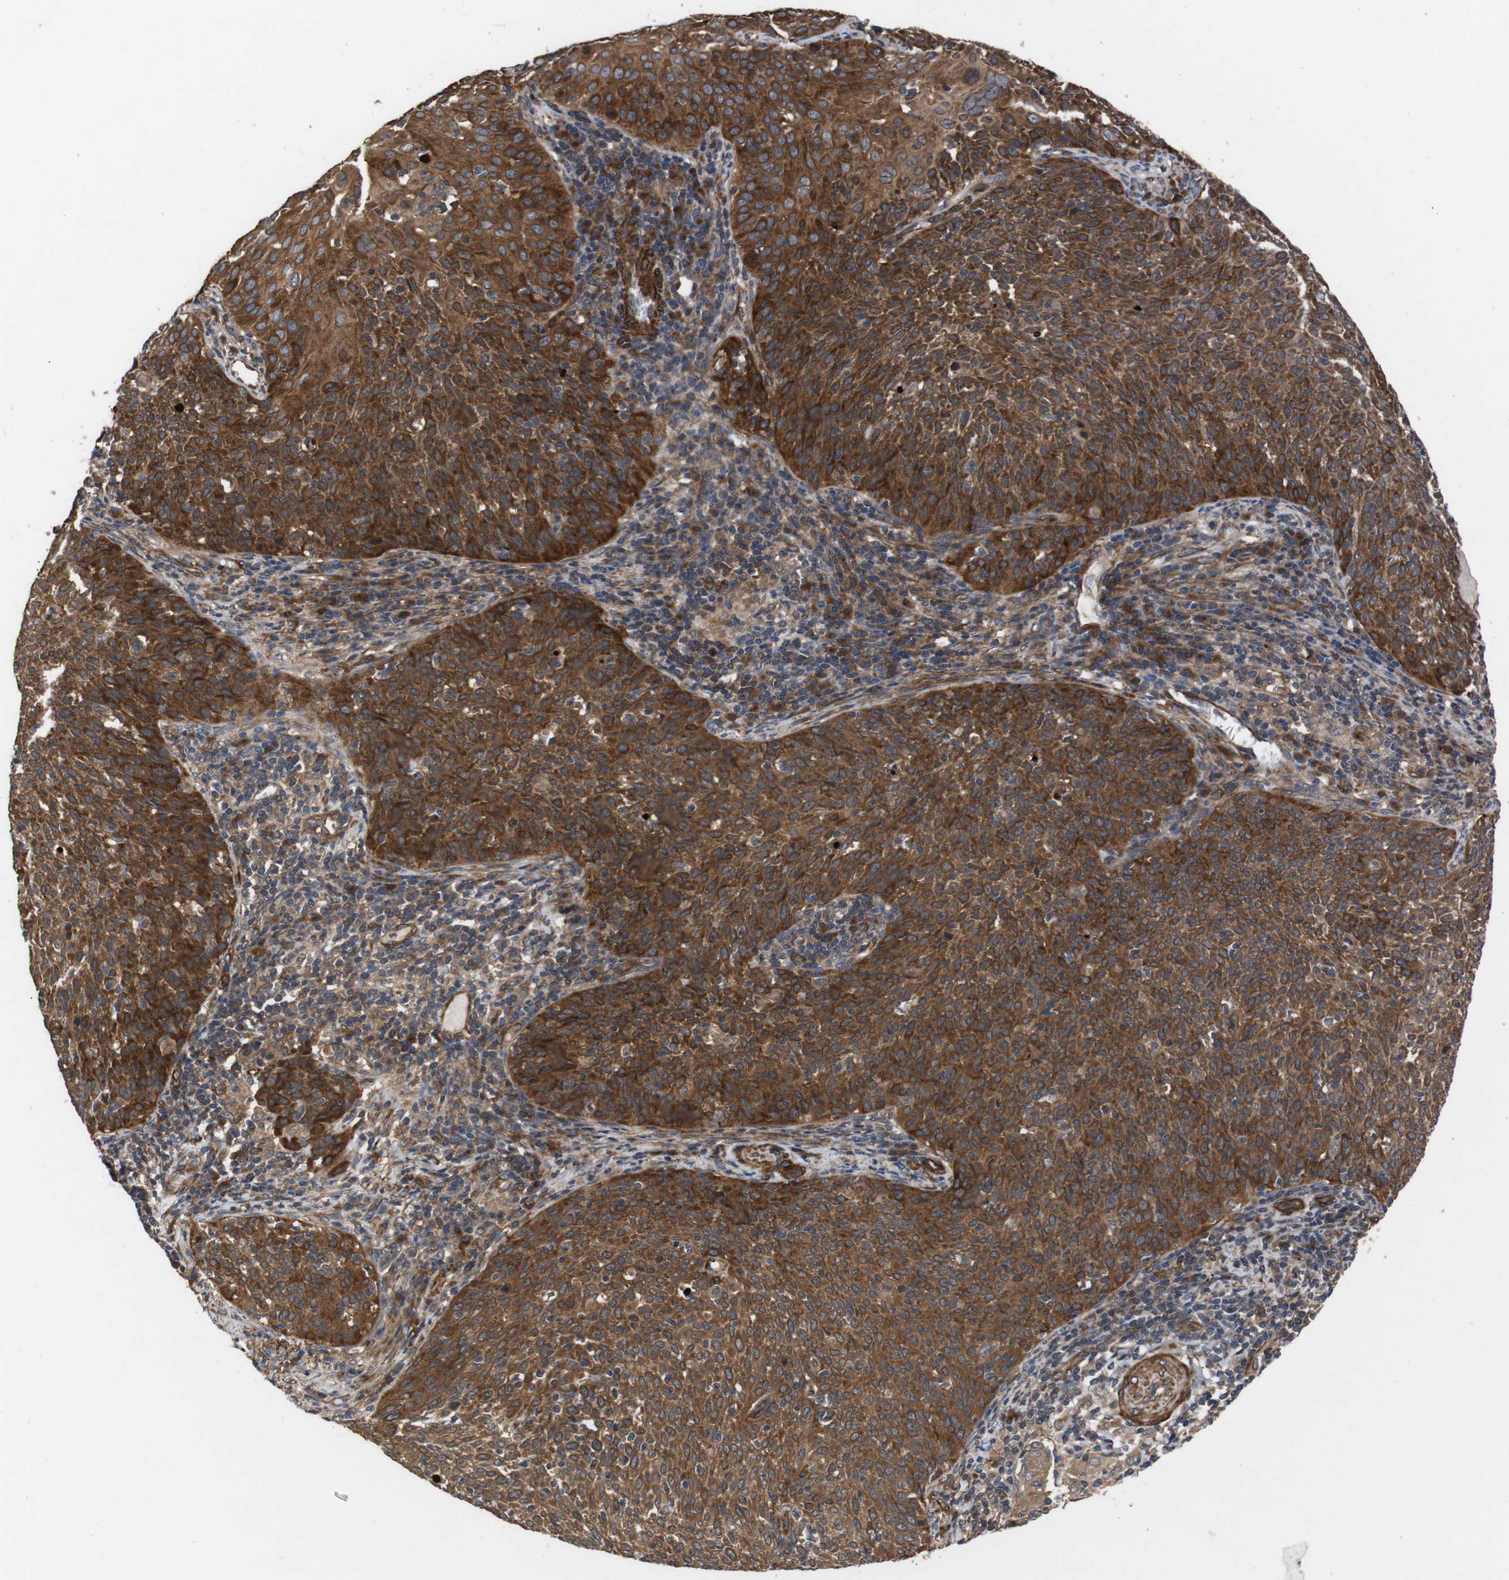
{"staining": {"intensity": "strong", "quantity": ">75%", "location": "cytoplasmic/membranous"}, "tissue": "cervical cancer", "cell_type": "Tumor cells", "image_type": "cancer", "snomed": [{"axis": "morphology", "description": "Squamous cell carcinoma, NOS"}, {"axis": "topography", "description": "Cervix"}], "caption": "Immunohistochemical staining of human cervical squamous cell carcinoma reveals strong cytoplasmic/membranous protein positivity in approximately >75% of tumor cells.", "gene": "PAWR", "patient": {"sex": "female", "age": 38}}